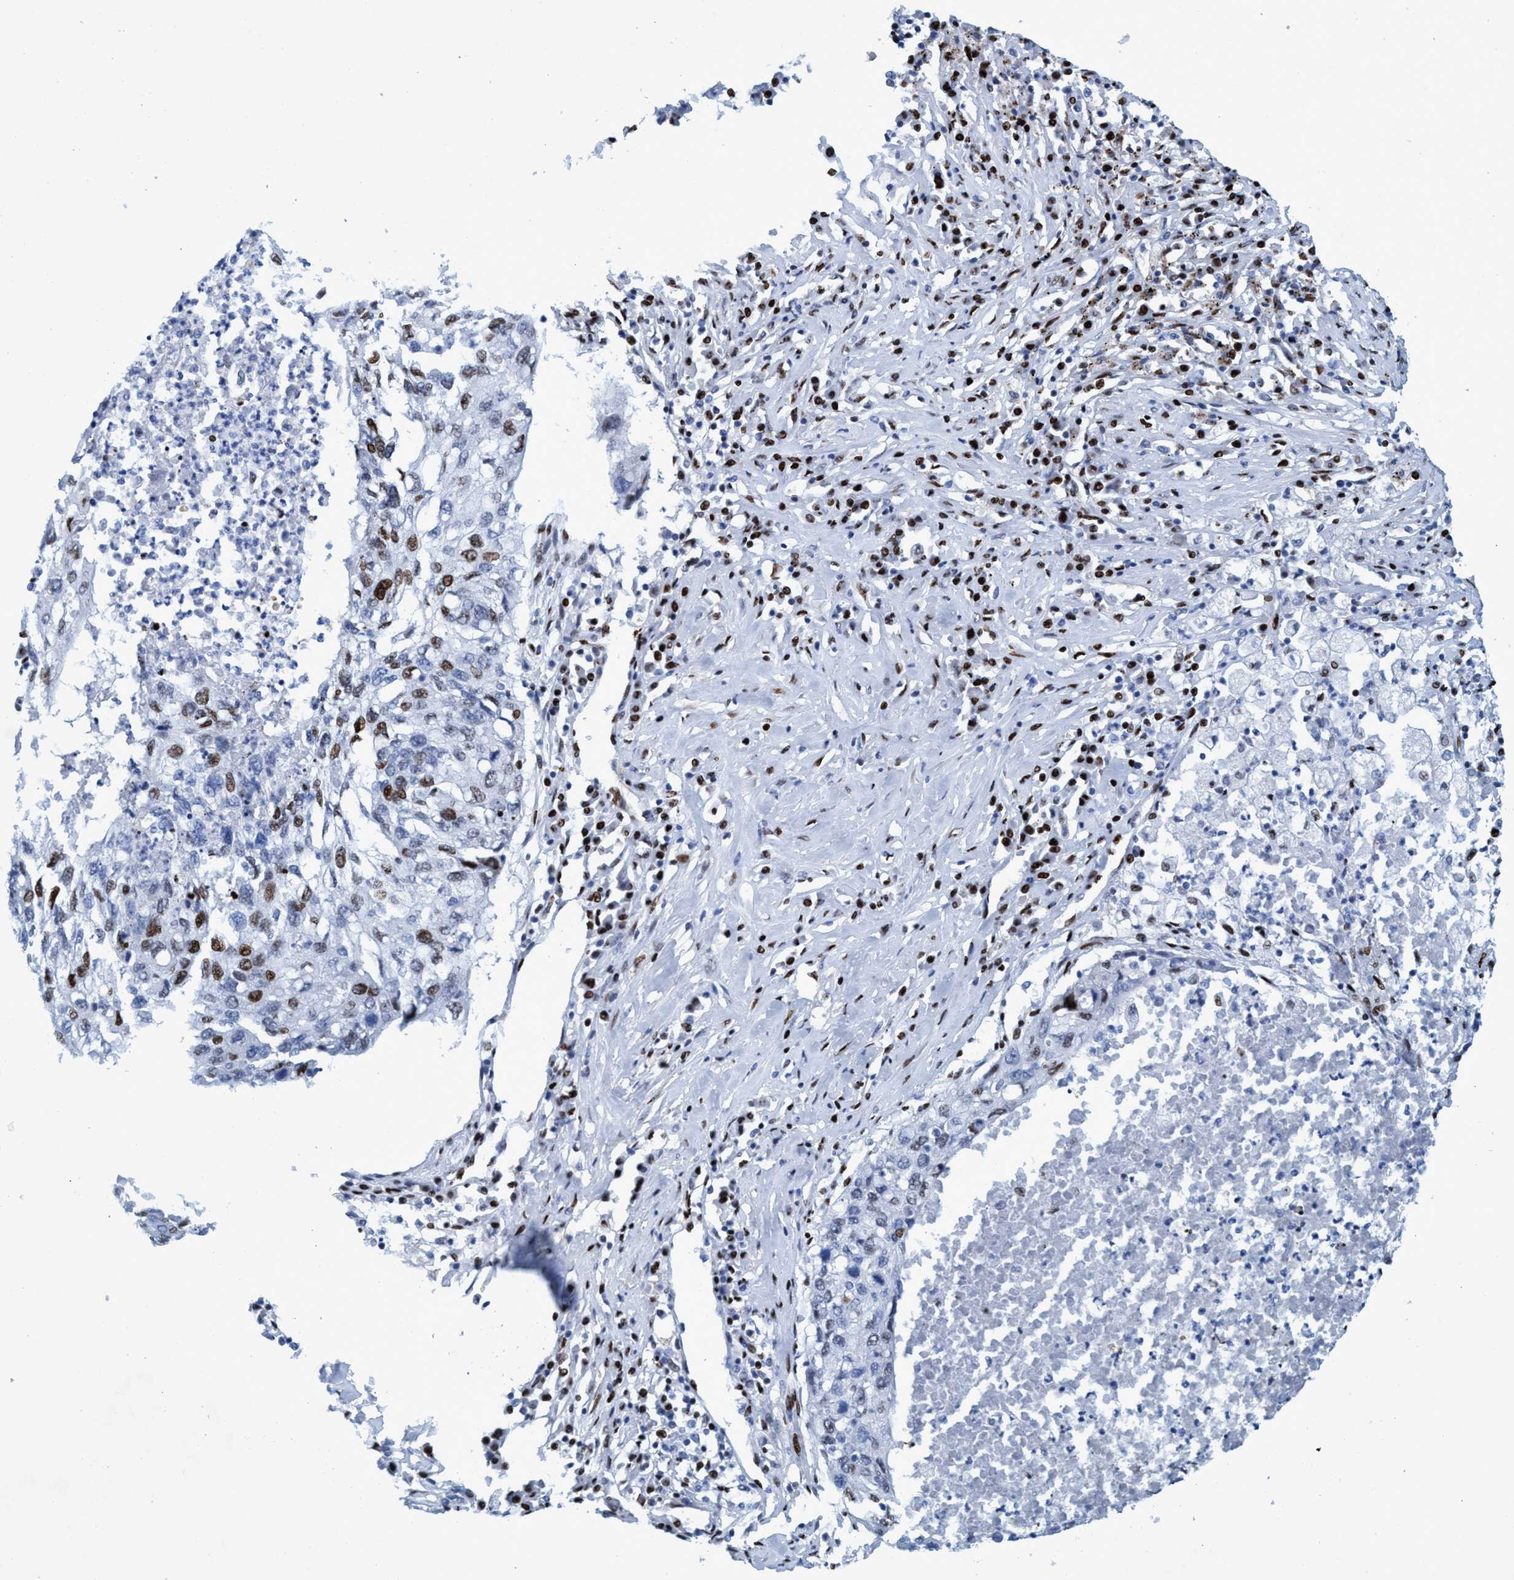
{"staining": {"intensity": "moderate", "quantity": "25%-75%", "location": "nuclear"}, "tissue": "lung cancer", "cell_type": "Tumor cells", "image_type": "cancer", "snomed": [{"axis": "morphology", "description": "Squamous cell carcinoma, NOS"}, {"axis": "topography", "description": "Lung"}], "caption": "Immunohistochemistry (IHC) histopathology image of neoplastic tissue: lung squamous cell carcinoma stained using immunohistochemistry shows medium levels of moderate protein expression localized specifically in the nuclear of tumor cells, appearing as a nuclear brown color.", "gene": "R3HCC1", "patient": {"sex": "female", "age": 63}}